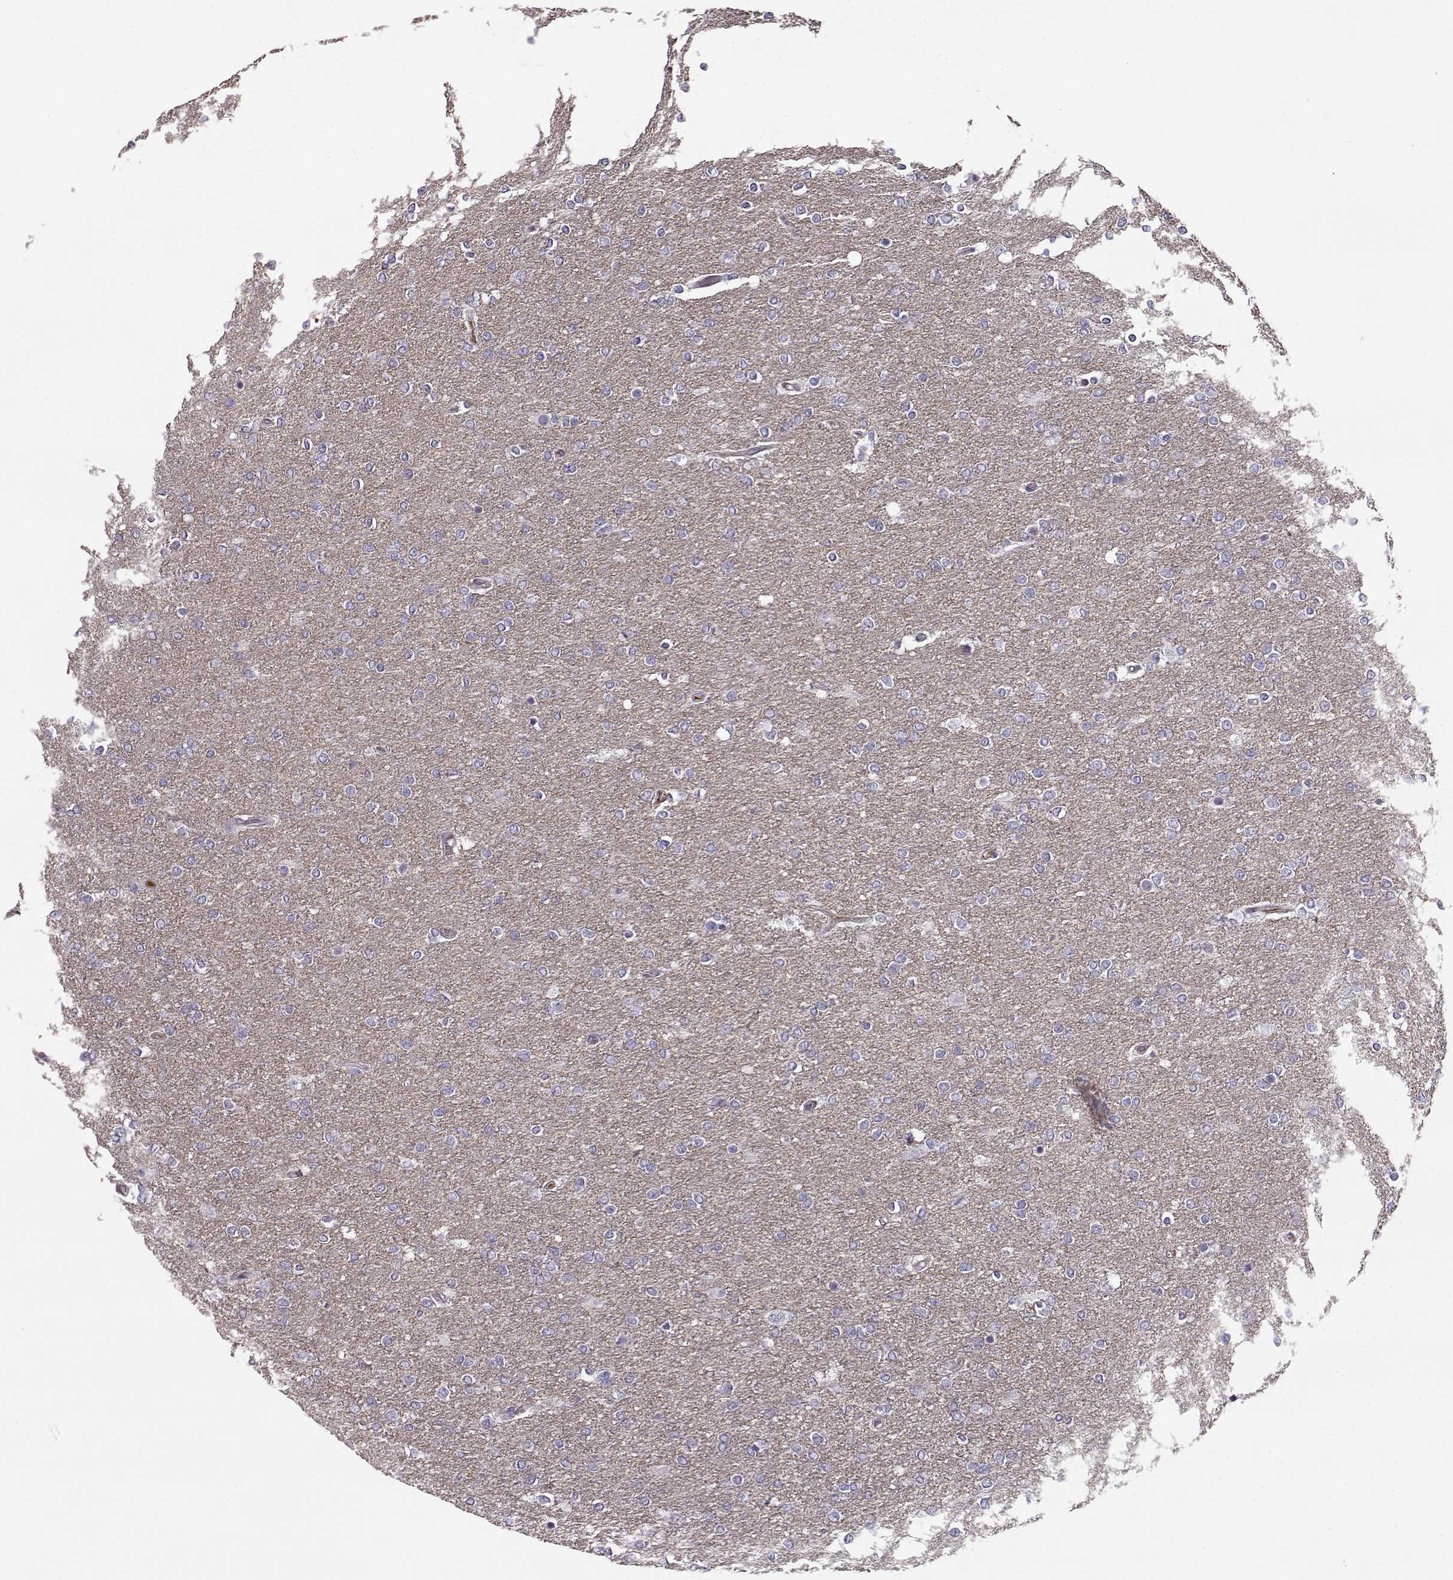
{"staining": {"intensity": "negative", "quantity": "none", "location": "none"}, "tissue": "glioma", "cell_type": "Tumor cells", "image_type": "cancer", "snomed": [{"axis": "morphology", "description": "Glioma, malignant, High grade"}, {"axis": "topography", "description": "Brain"}], "caption": "Glioma was stained to show a protein in brown. There is no significant staining in tumor cells.", "gene": "TRIM69", "patient": {"sex": "female", "age": 61}}